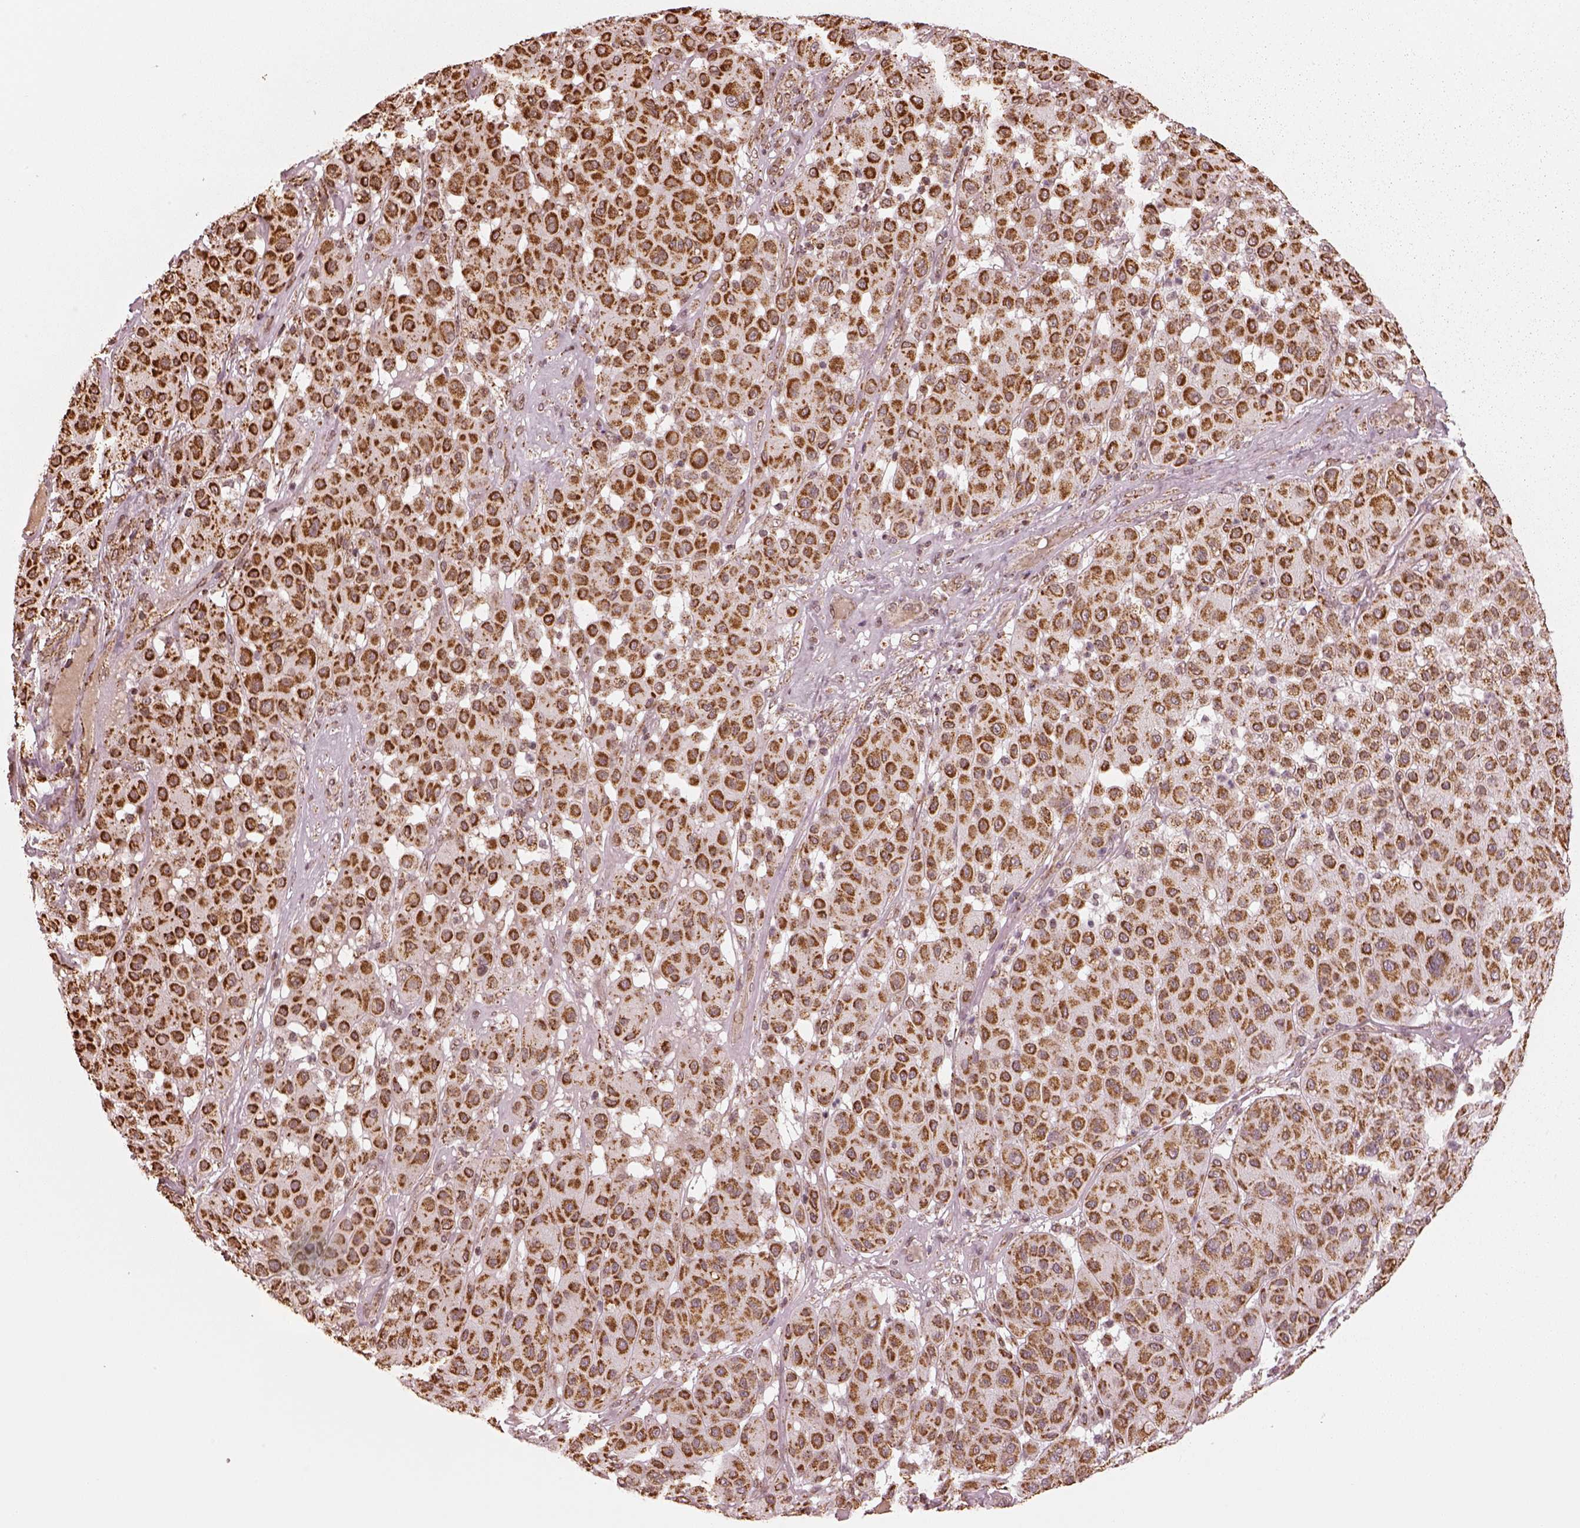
{"staining": {"intensity": "strong", "quantity": ">75%", "location": "cytoplasmic/membranous"}, "tissue": "melanoma", "cell_type": "Tumor cells", "image_type": "cancer", "snomed": [{"axis": "morphology", "description": "Malignant melanoma, Metastatic site"}, {"axis": "topography", "description": "Smooth muscle"}], "caption": "DAB immunohistochemical staining of melanoma displays strong cytoplasmic/membranous protein positivity in approximately >75% of tumor cells.", "gene": "ACOT2", "patient": {"sex": "male", "age": 41}}